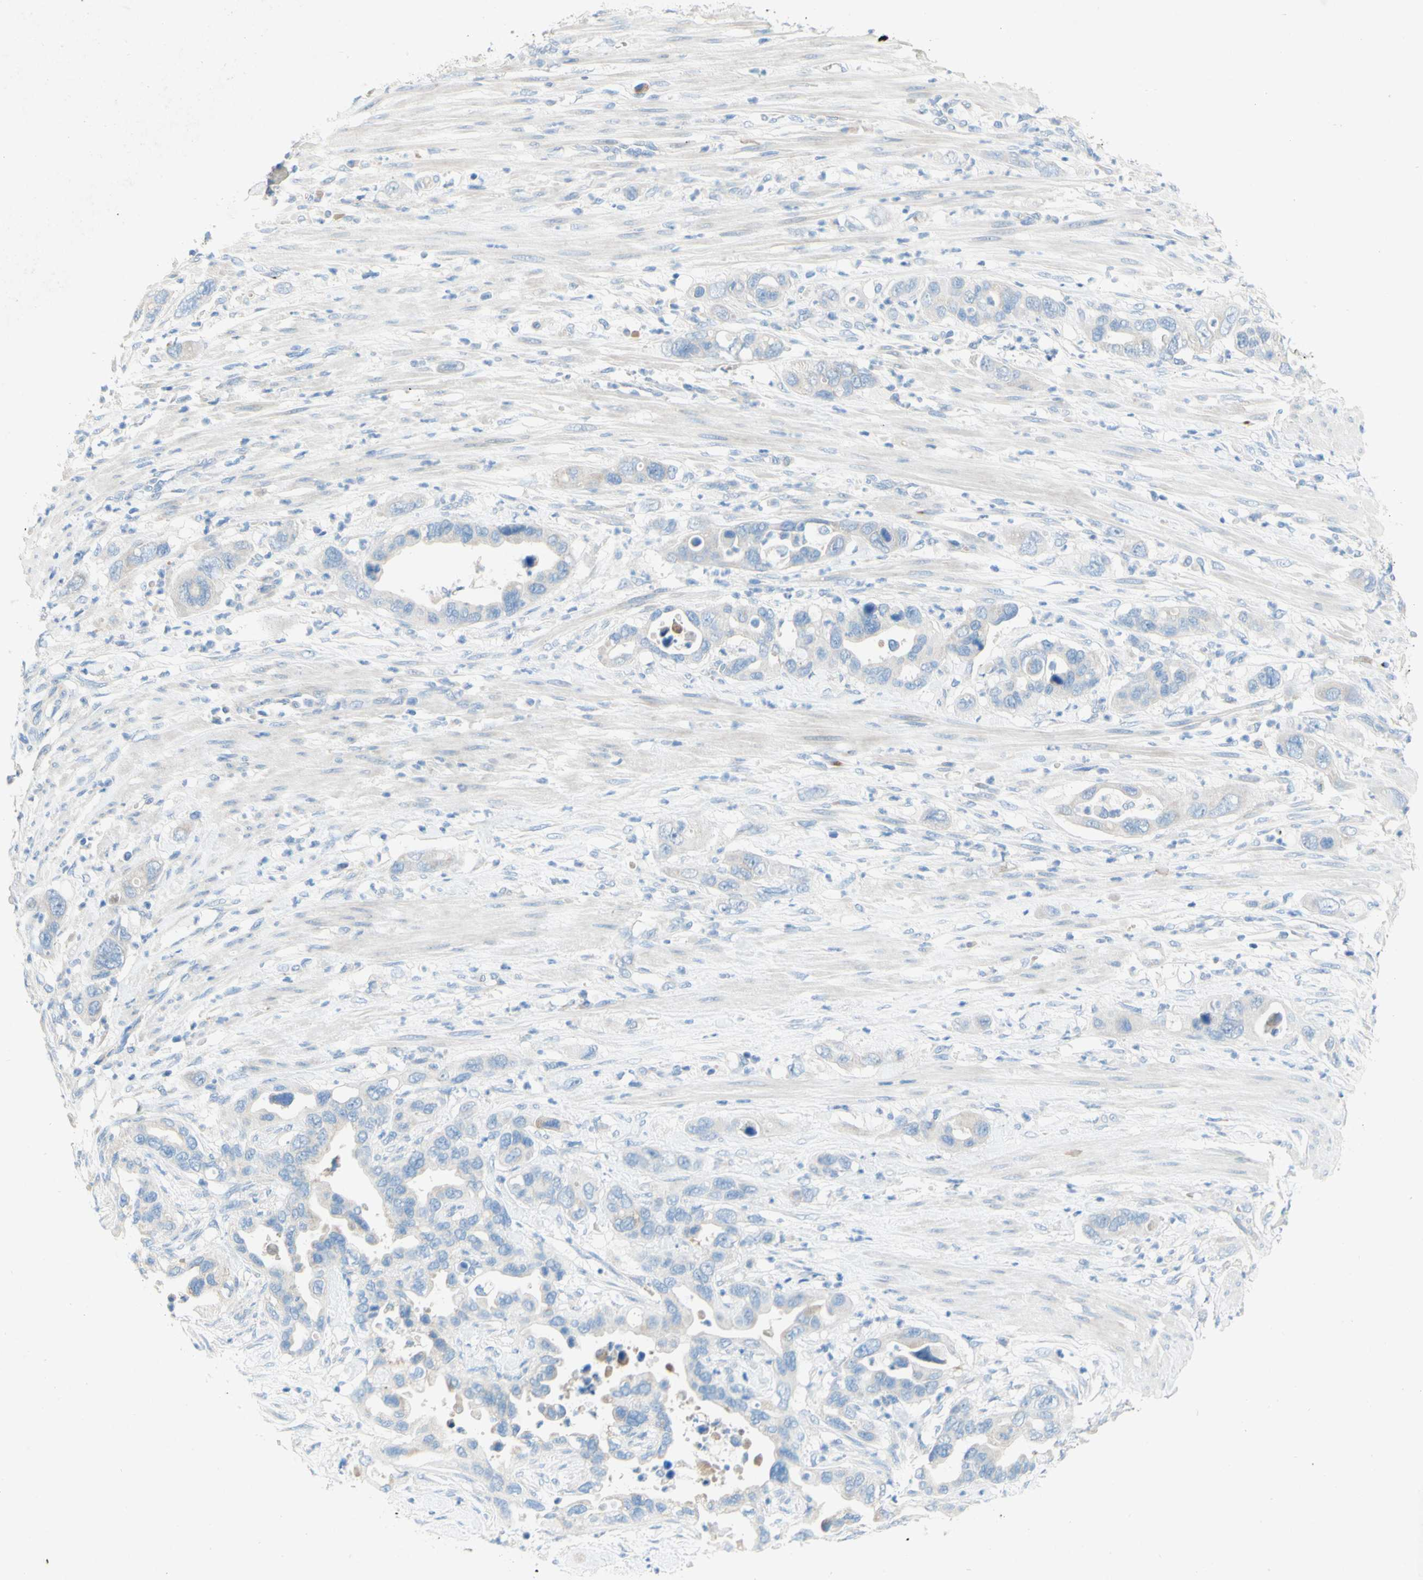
{"staining": {"intensity": "negative", "quantity": "none", "location": "none"}, "tissue": "pancreatic cancer", "cell_type": "Tumor cells", "image_type": "cancer", "snomed": [{"axis": "morphology", "description": "Adenocarcinoma, NOS"}, {"axis": "topography", "description": "Pancreas"}], "caption": "A photomicrograph of pancreatic cancer stained for a protein displays no brown staining in tumor cells. (DAB immunohistochemistry visualized using brightfield microscopy, high magnification).", "gene": "ACADL", "patient": {"sex": "female", "age": 71}}